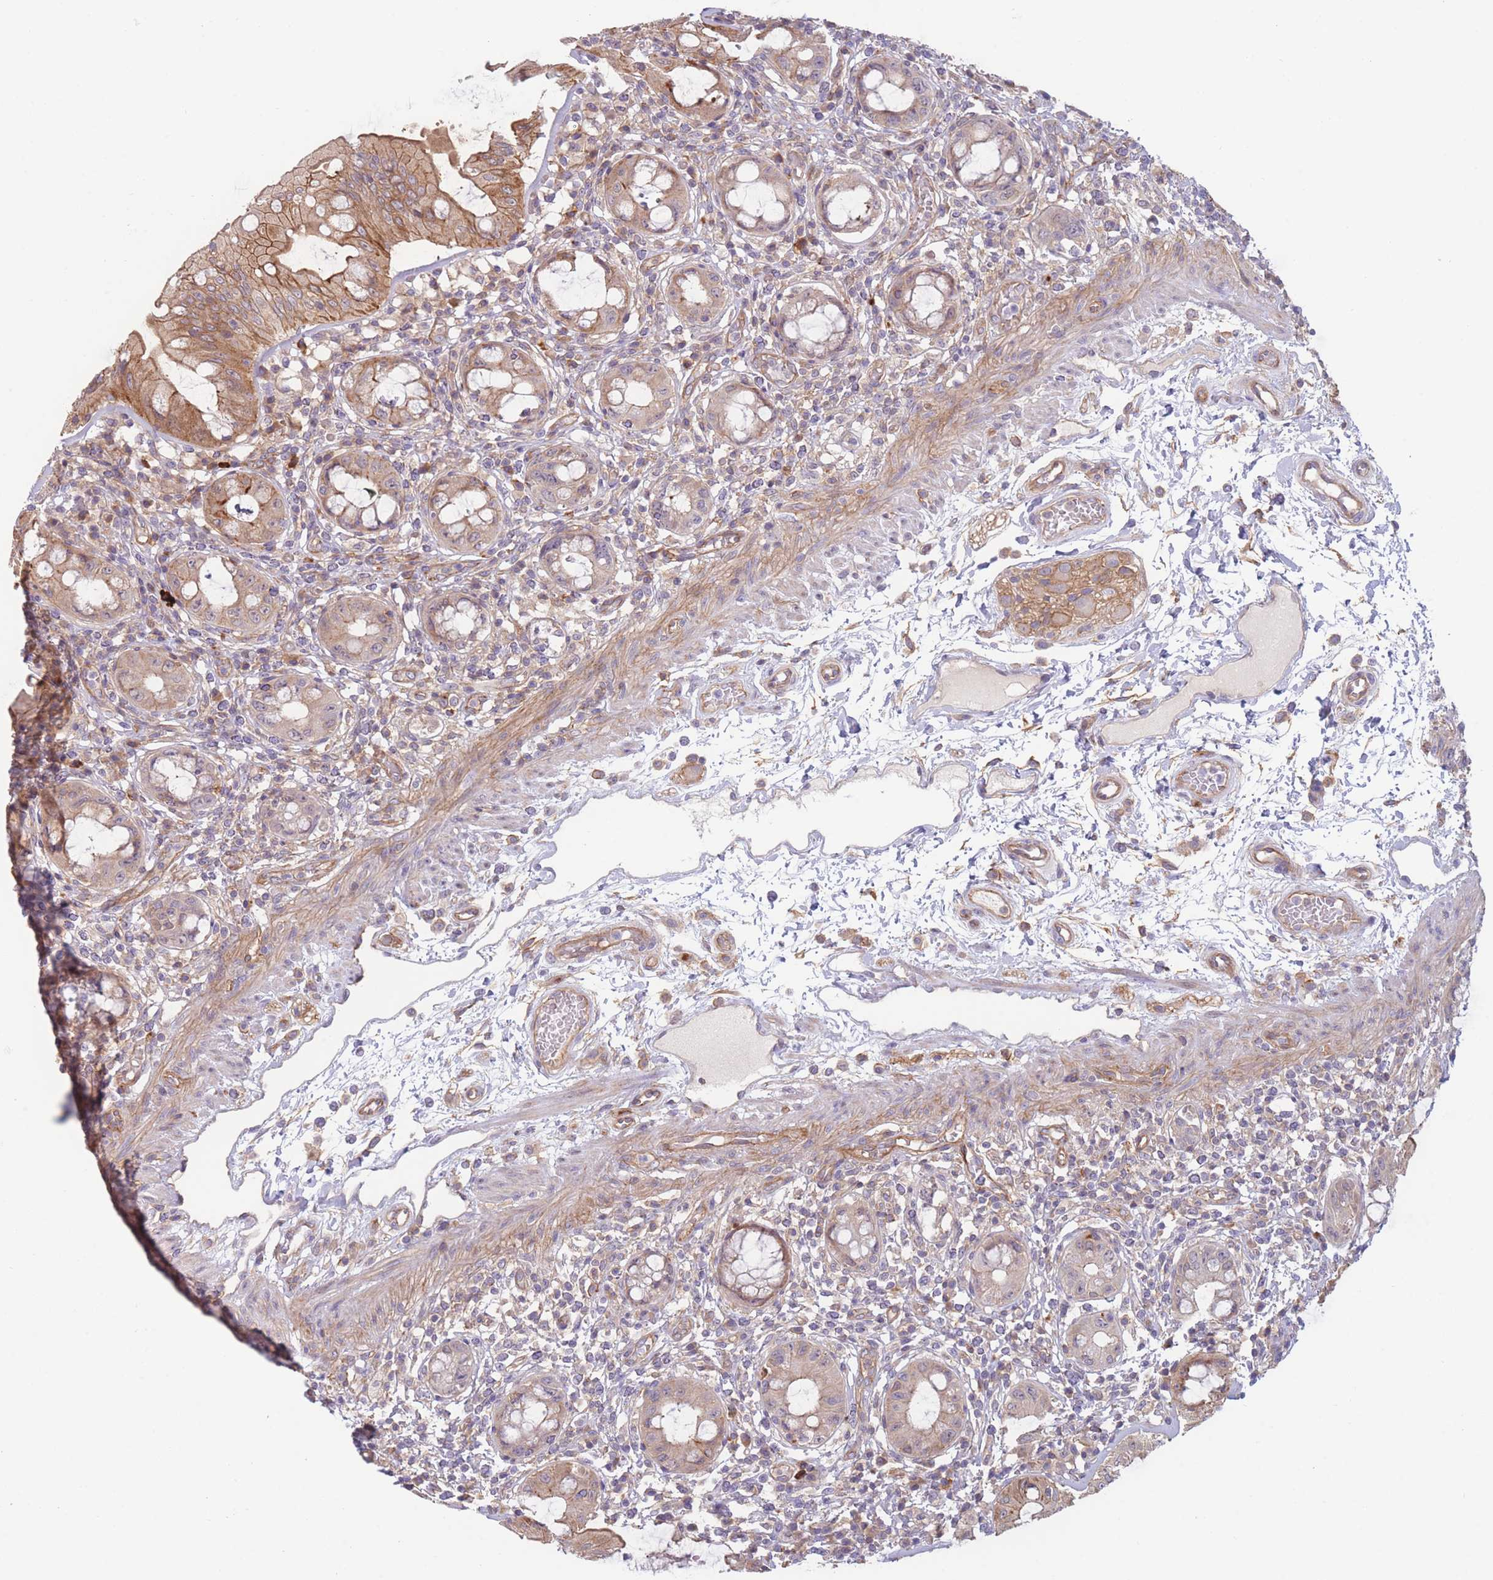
{"staining": {"intensity": "strong", "quantity": "25%-75%", "location": "cytoplasmic/membranous"}, "tissue": "rectum", "cell_type": "Glandular cells", "image_type": "normal", "snomed": [{"axis": "morphology", "description": "Normal tissue, NOS"}, {"axis": "topography", "description": "Rectum"}], "caption": "Immunohistochemical staining of normal human rectum reveals 25%-75% levels of strong cytoplasmic/membranous protein staining in about 25%-75% of glandular cells. The protein is stained brown, and the nuclei are stained in blue (DAB (3,3'-diaminobenzidine) IHC with brightfield microscopy, high magnification).", "gene": "WDR93", "patient": {"sex": "female", "age": 57}}